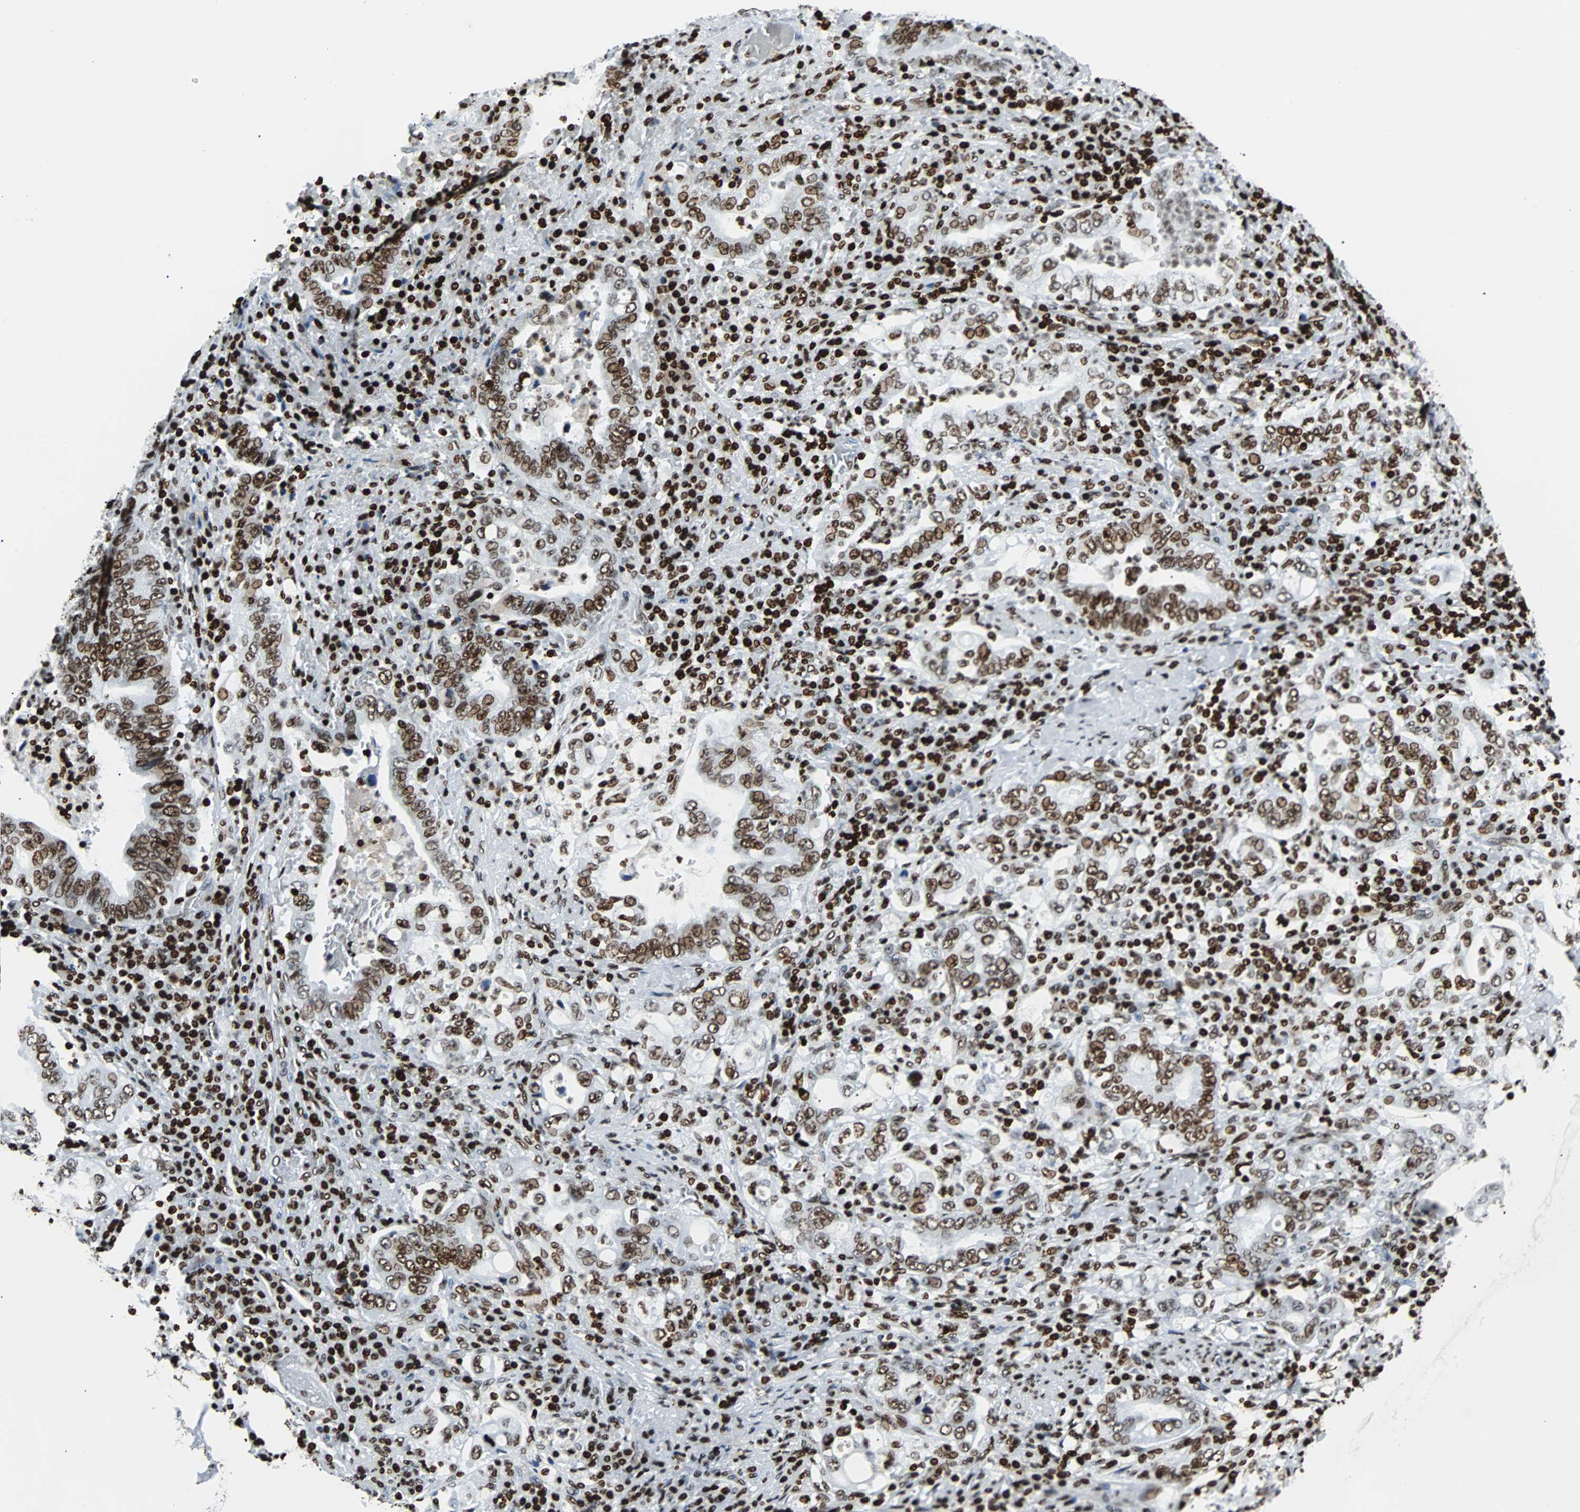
{"staining": {"intensity": "moderate", "quantity": ">75%", "location": "nuclear"}, "tissue": "stomach cancer", "cell_type": "Tumor cells", "image_type": "cancer", "snomed": [{"axis": "morphology", "description": "Normal tissue, NOS"}, {"axis": "morphology", "description": "Adenocarcinoma, NOS"}, {"axis": "topography", "description": "Esophagus"}, {"axis": "topography", "description": "Stomach, upper"}, {"axis": "topography", "description": "Peripheral nerve tissue"}], "caption": "Immunohistochemistry staining of stomach cancer, which displays medium levels of moderate nuclear positivity in approximately >75% of tumor cells indicating moderate nuclear protein expression. The staining was performed using DAB (brown) for protein detection and nuclei were counterstained in hematoxylin (blue).", "gene": "ZNF131", "patient": {"sex": "male", "age": 62}}